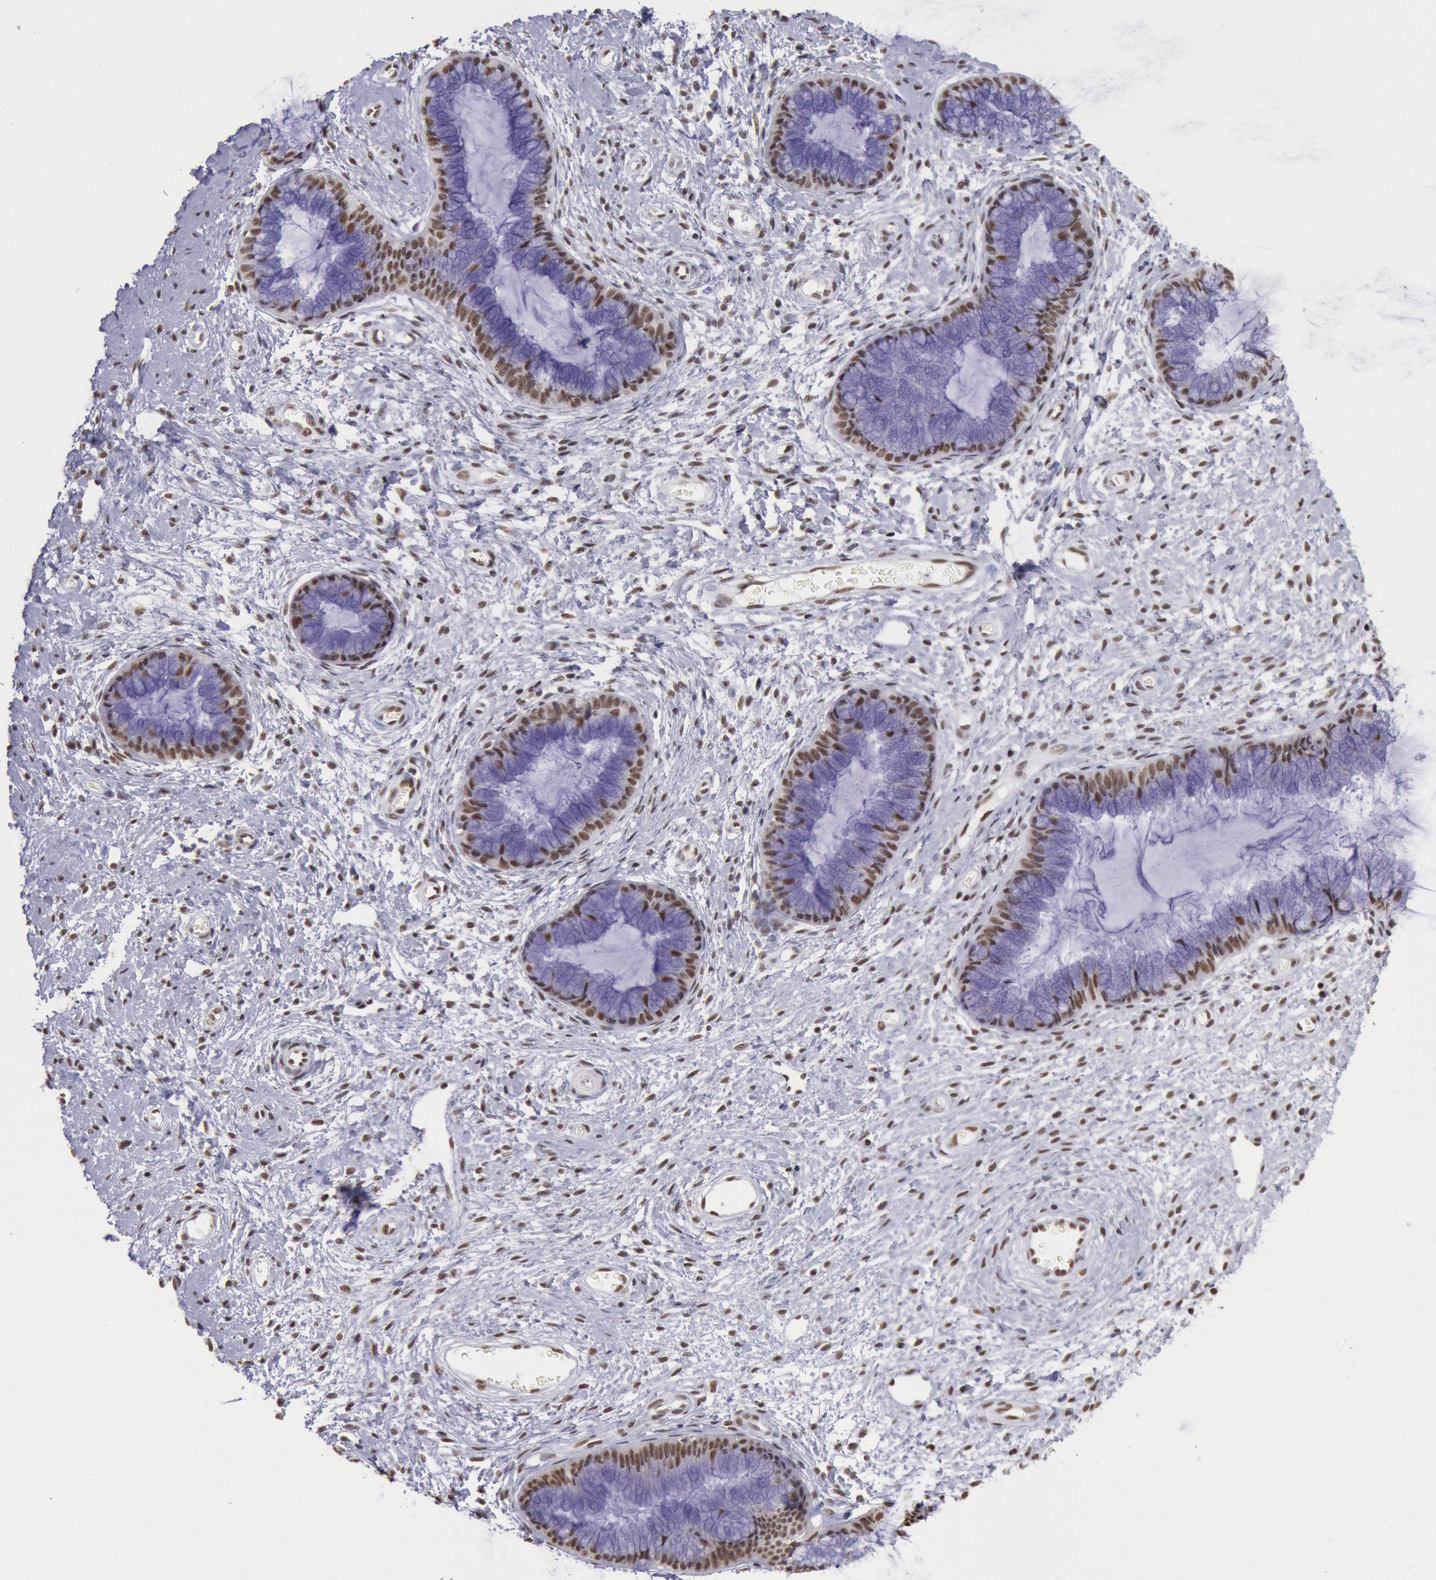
{"staining": {"intensity": "moderate", "quantity": ">75%", "location": "nuclear"}, "tissue": "cervix", "cell_type": "Glandular cells", "image_type": "normal", "snomed": [{"axis": "morphology", "description": "Normal tissue, NOS"}, {"axis": "topography", "description": "Cervix"}], "caption": "The histopathology image shows a brown stain indicating the presence of a protein in the nuclear of glandular cells in cervix. Using DAB (brown) and hematoxylin (blue) stains, captured at high magnification using brightfield microscopy.", "gene": "SNRPD3", "patient": {"sex": "female", "age": 27}}